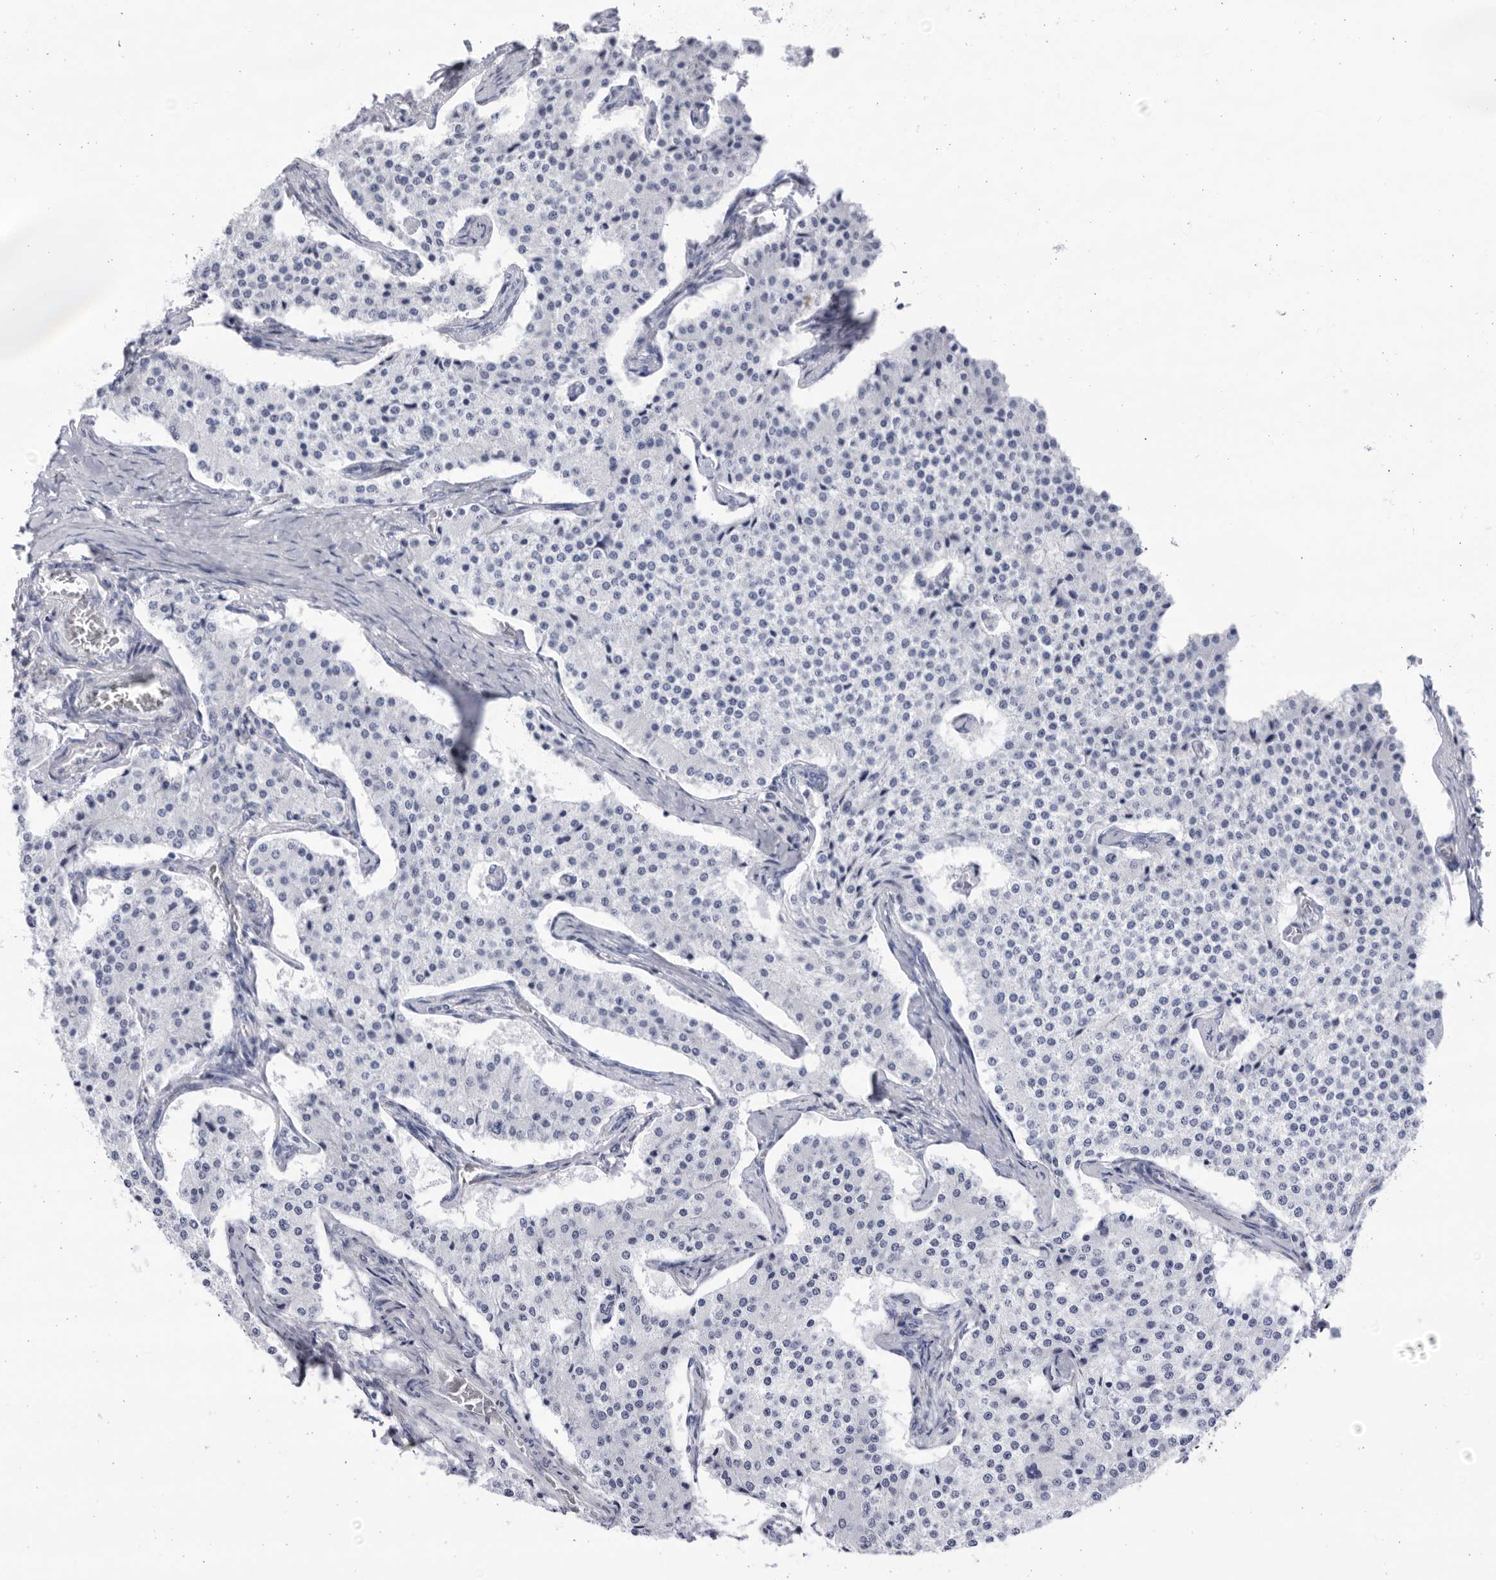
{"staining": {"intensity": "negative", "quantity": "none", "location": "none"}, "tissue": "carcinoid", "cell_type": "Tumor cells", "image_type": "cancer", "snomed": [{"axis": "morphology", "description": "Carcinoid, malignant, NOS"}, {"axis": "topography", "description": "Colon"}], "caption": "IHC of carcinoid (malignant) exhibits no positivity in tumor cells.", "gene": "CCDC181", "patient": {"sex": "female", "age": 52}}